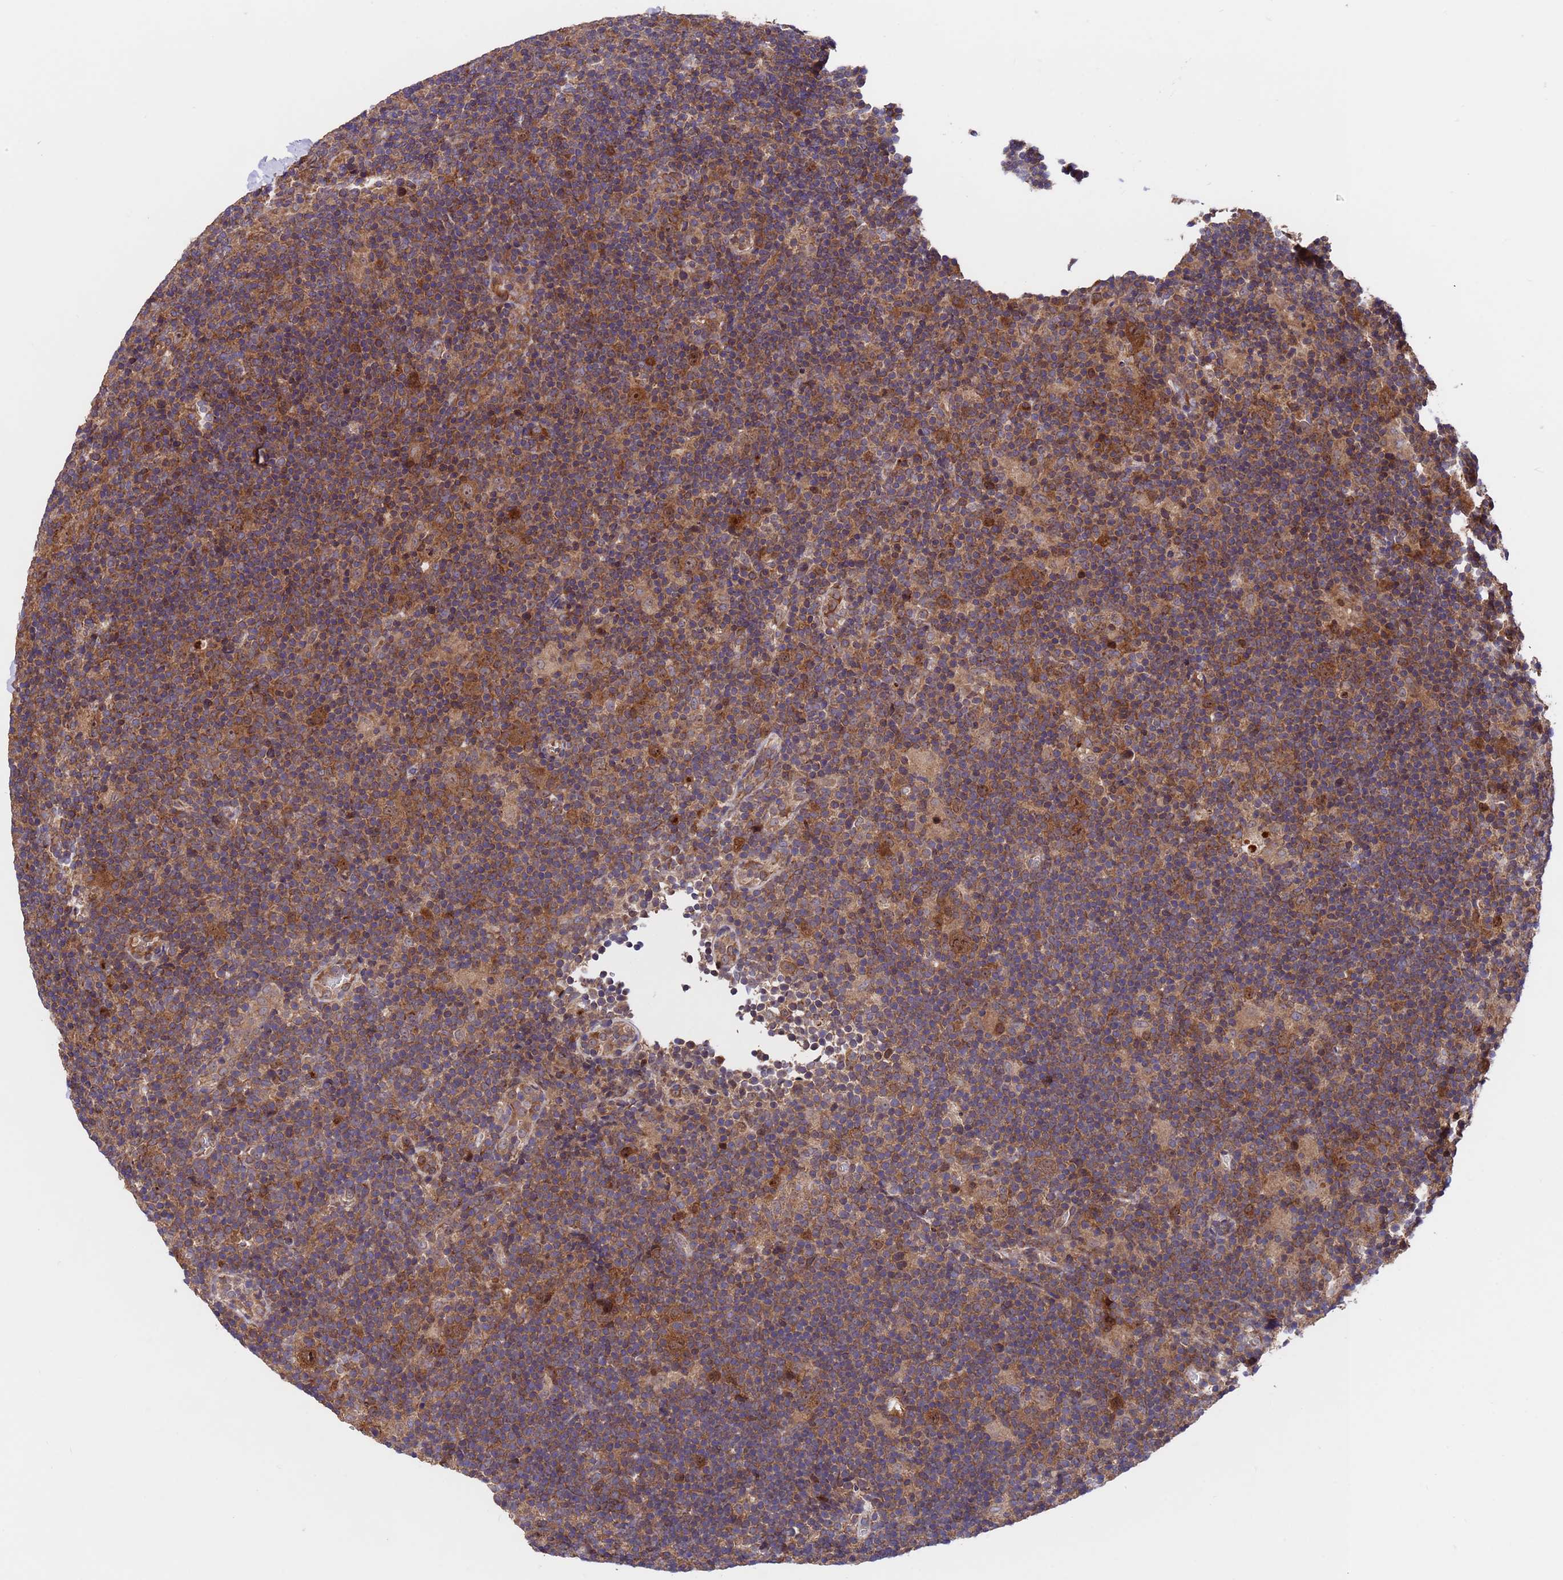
{"staining": {"intensity": "moderate", "quantity": ">75%", "location": "cytoplasmic/membranous,nuclear"}, "tissue": "lymphoma", "cell_type": "Tumor cells", "image_type": "cancer", "snomed": [{"axis": "morphology", "description": "Hodgkin's disease, NOS"}, {"axis": "topography", "description": "Lymph node"}], "caption": "DAB immunohistochemical staining of human lymphoma demonstrates moderate cytoplasmic/membranous and nuclear protein expression in about >75% of tumor cells.", "gene": "TSR3", "patient": {"sex": "female", "age": 57}}